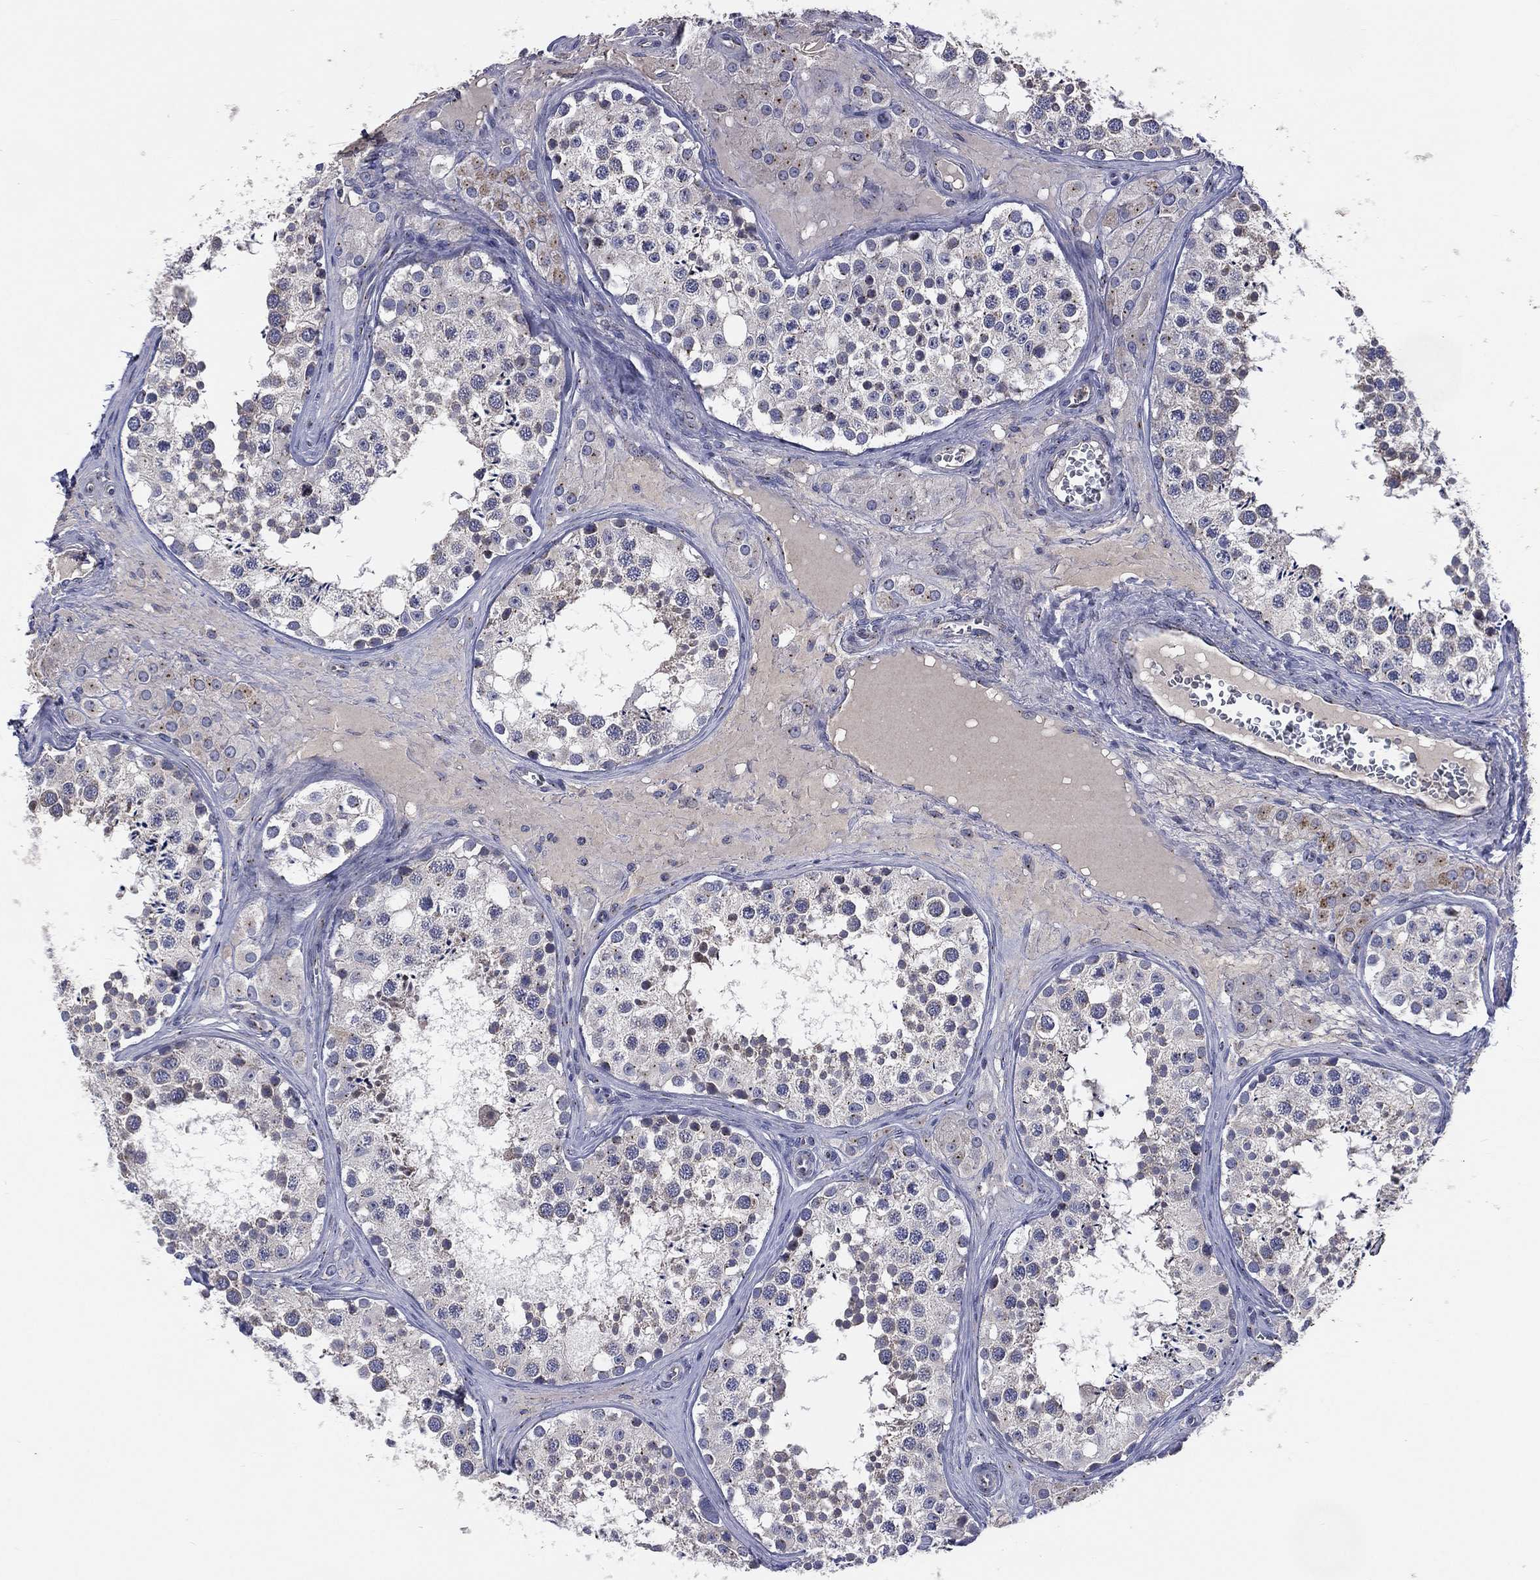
{"staining": {"intensity": "moderate", "quantity": "25%-75%", "location": "cytoplasmic/membranous"}, "tissue": "testis", "cell_type": "Cells in seminiferous ducts", "image_type": "normal", "snomed": [{"axis": "morphology", "description": "Normal tissue, NOS"}, {"axis": "topography", "description": "Testis"}], "caption": "This image demonstrates immunohistochemistry (IHC) staining of benign human testis, with medium moderate cytoplasmic/membranous expression in approximately 25%-75% of cells in seminiferous ducts.", "gene": "CROCC", "patient": {"sex": "male", "age": 31}}